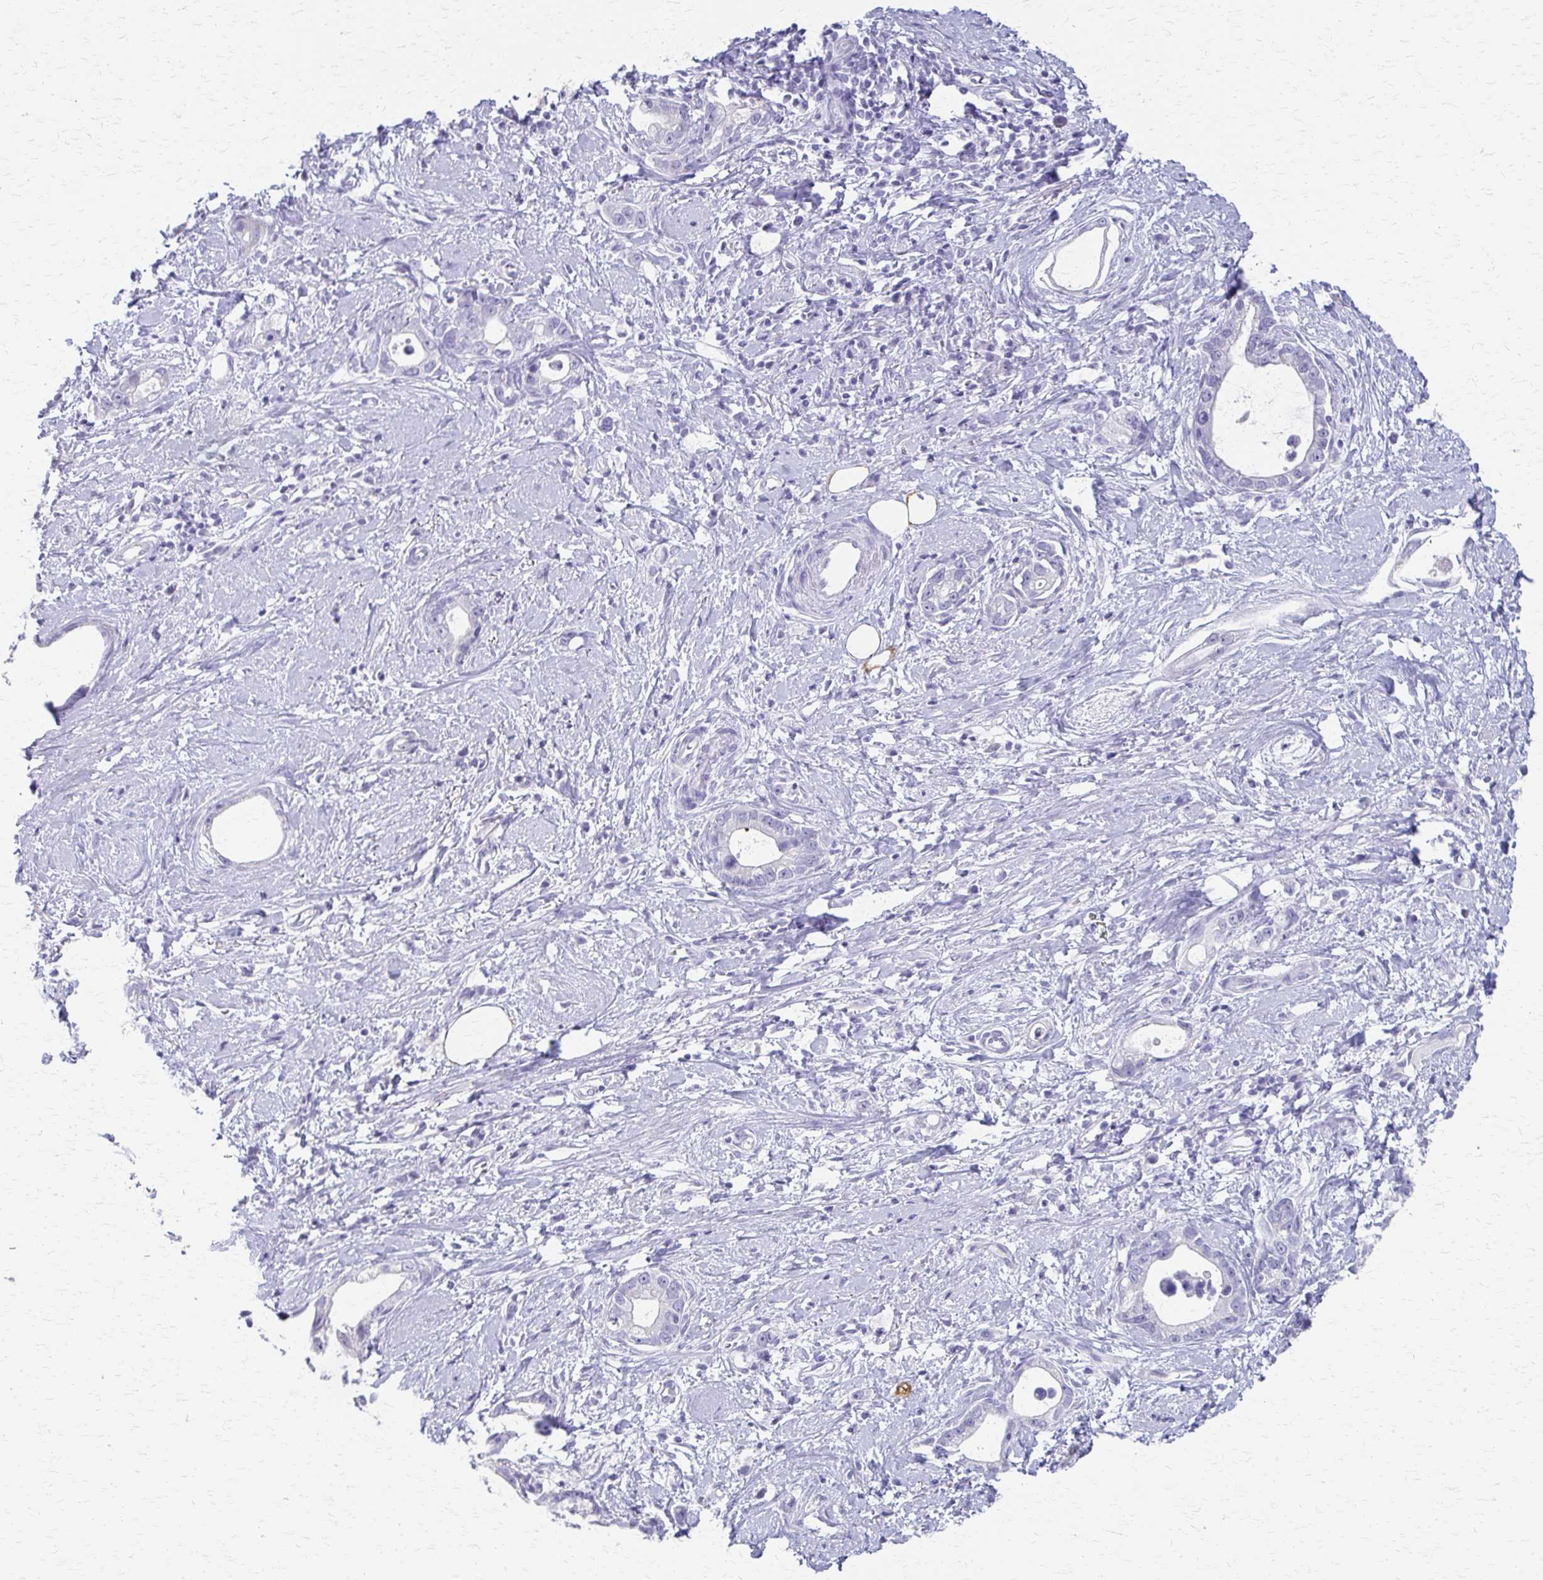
{"staining": {"intensity": "negative", "quantity": "none", "location": "none"}, "tissue": "stomach cancer", "cell_type": "Tumor cells", "image_type": "cancer", "snomed": [{"axis": "morphology", "description": "Adenocarcinoma, NOS"}, {"axis": "topography", "description": "Stomach"}], "caption": "This is a histopathology image of immunohistochemistry (IHC) staining of stomach cancer (adenocarcinoma), which shows no positivity in tumor cells.", "gene": "CYB5A", "patient": {"sex": "male", "age": 55}}